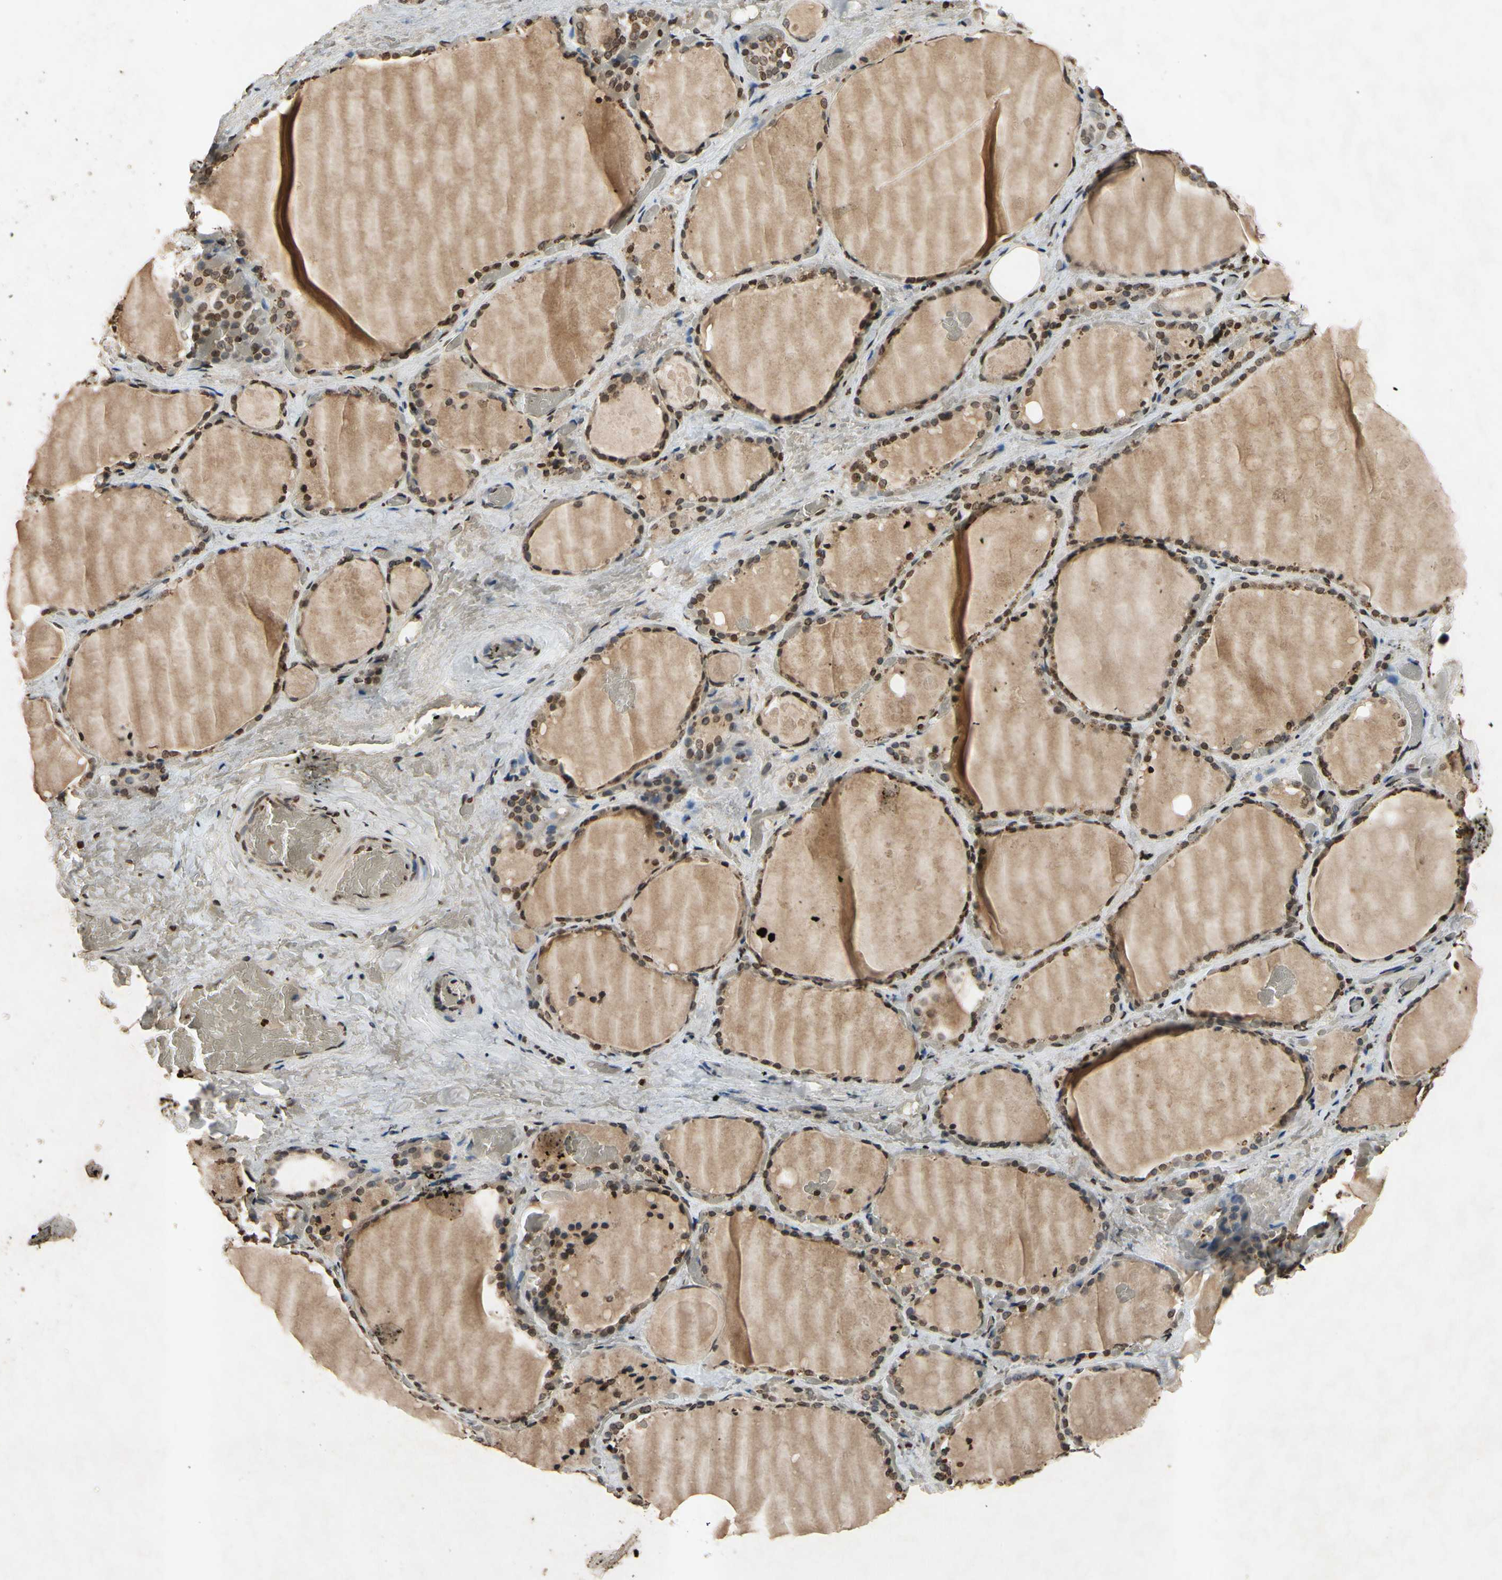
{"staining": {"intensity": "moderate", "quantity": ">75%", "location": "nuclear"}, "tissue": "thyroid gland", "cell_type": "Glandular cells", "image_type": "normal", "snomed": [{"axis": "morphology", "description": "Normal tissue, NOS"}, {"axis": "topography", "description": "Thyroid gland"}], "caption": "Glandular cells exhibit medium levels of moderate nuclear positivity in about >75% of cells in benign human thyroid gland. The protein is stained brown, and the nuclei are stained in blue (DAB (3,3'-diaminobenzidine) IHC with brightfield microscopy, high magnification).", "gene": "HOXB3", "patient": {"sex": "male", "age": 61}}